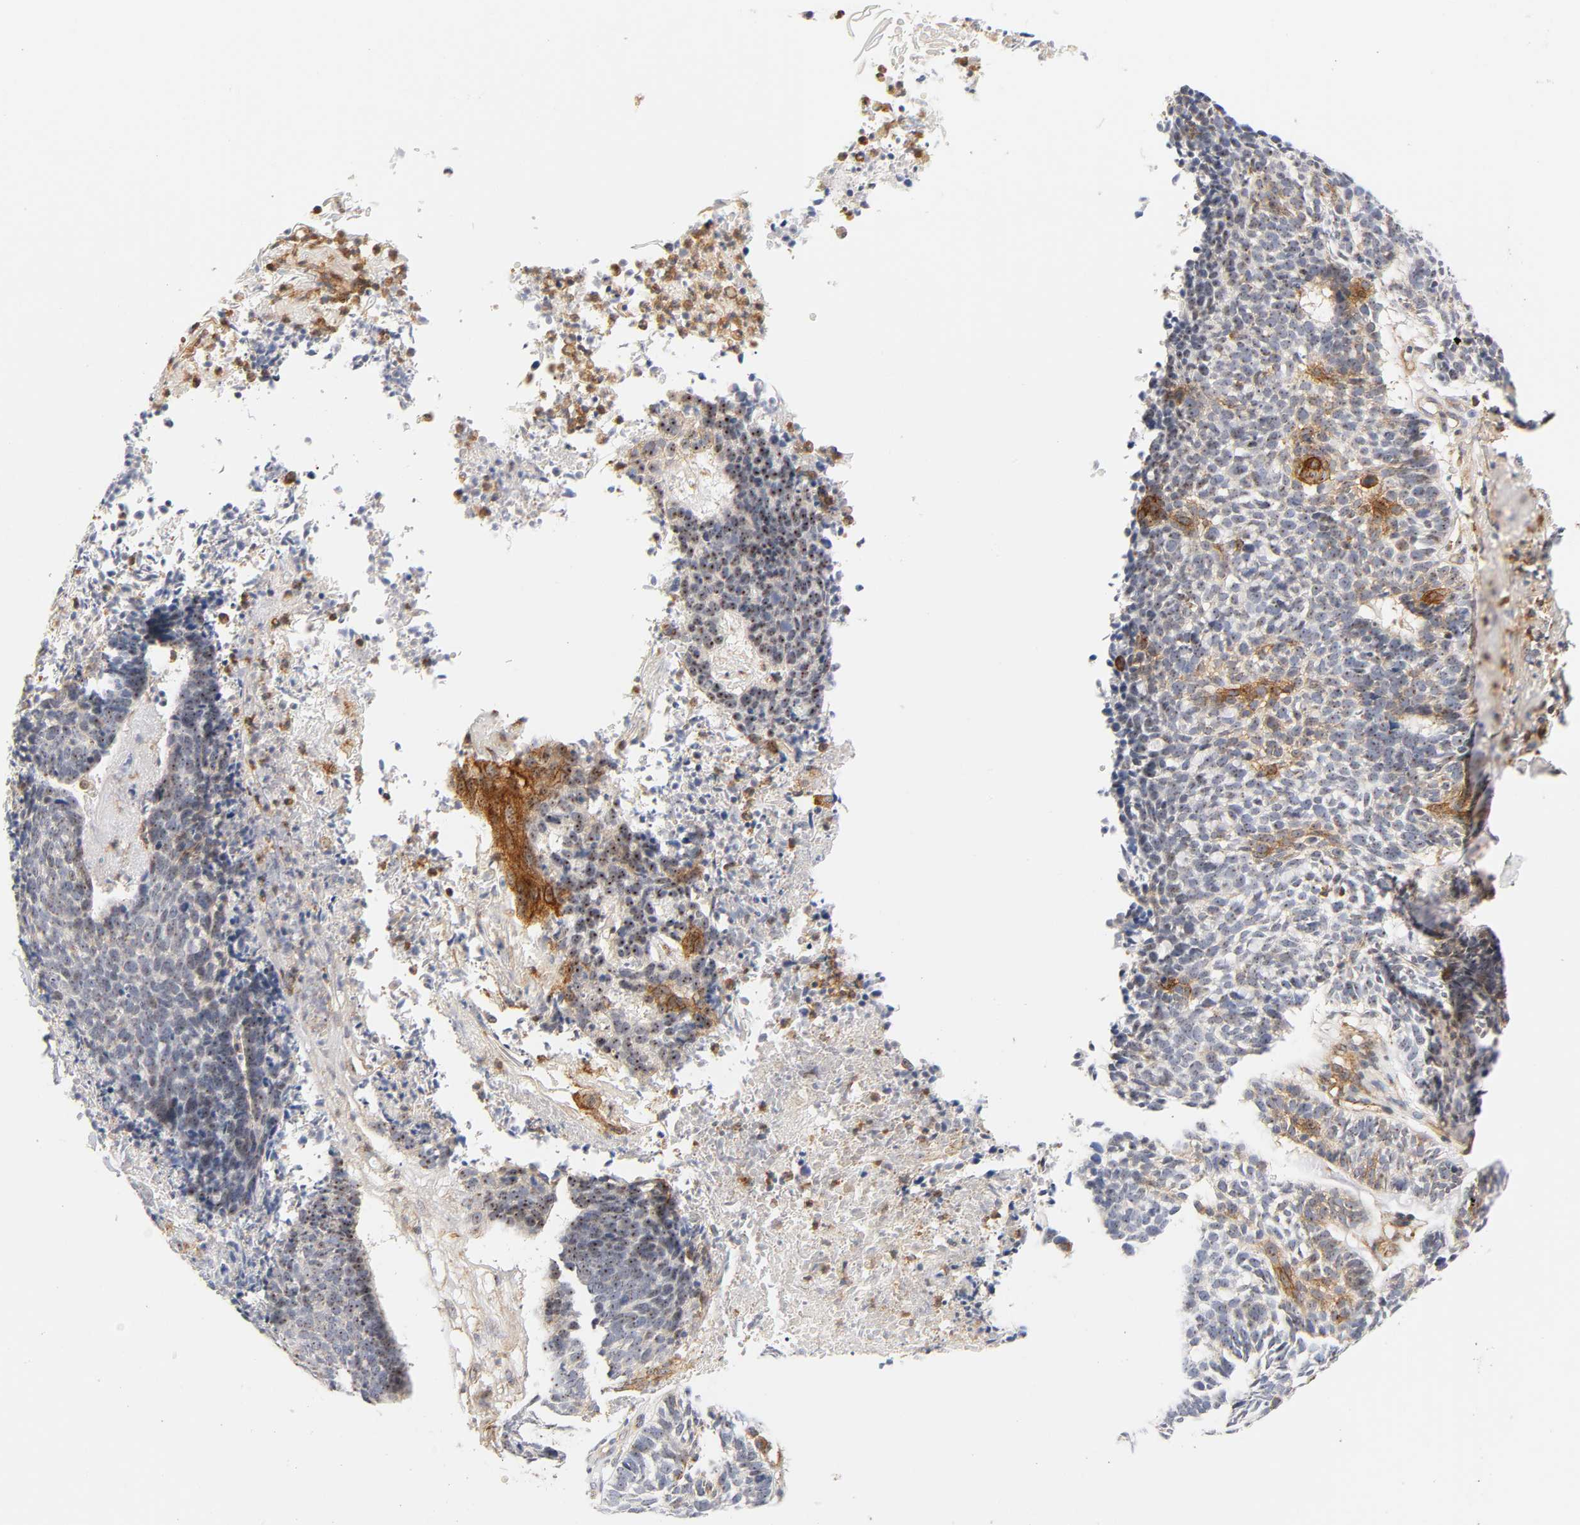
{"staining": {"intensity": "strong", "quantity": ">75%", "location": "cytoplasmic/membranous,nuclear"}, "tissue": "skin cancer", "cell_type": "Tumor cells", "image_type": "cancer", "snomed": [{"axis": "morphology", "description": "Basal cell carcinoma"}, {"axis": "topography", "description": "Skin"}], "caption": "IHC micrograph of neoplastic tissue: human basal cell carcinoma (skin) stained using IHC reveals high levels of strong protein expression localized specifically in the cytoplasmic/membranous and nuclear of tumor cells, appearing as a cytoplasmic/membranous and nuclear brown color.", "gene": "PLD1", "patient": {"sex": "female", "age": 87}}